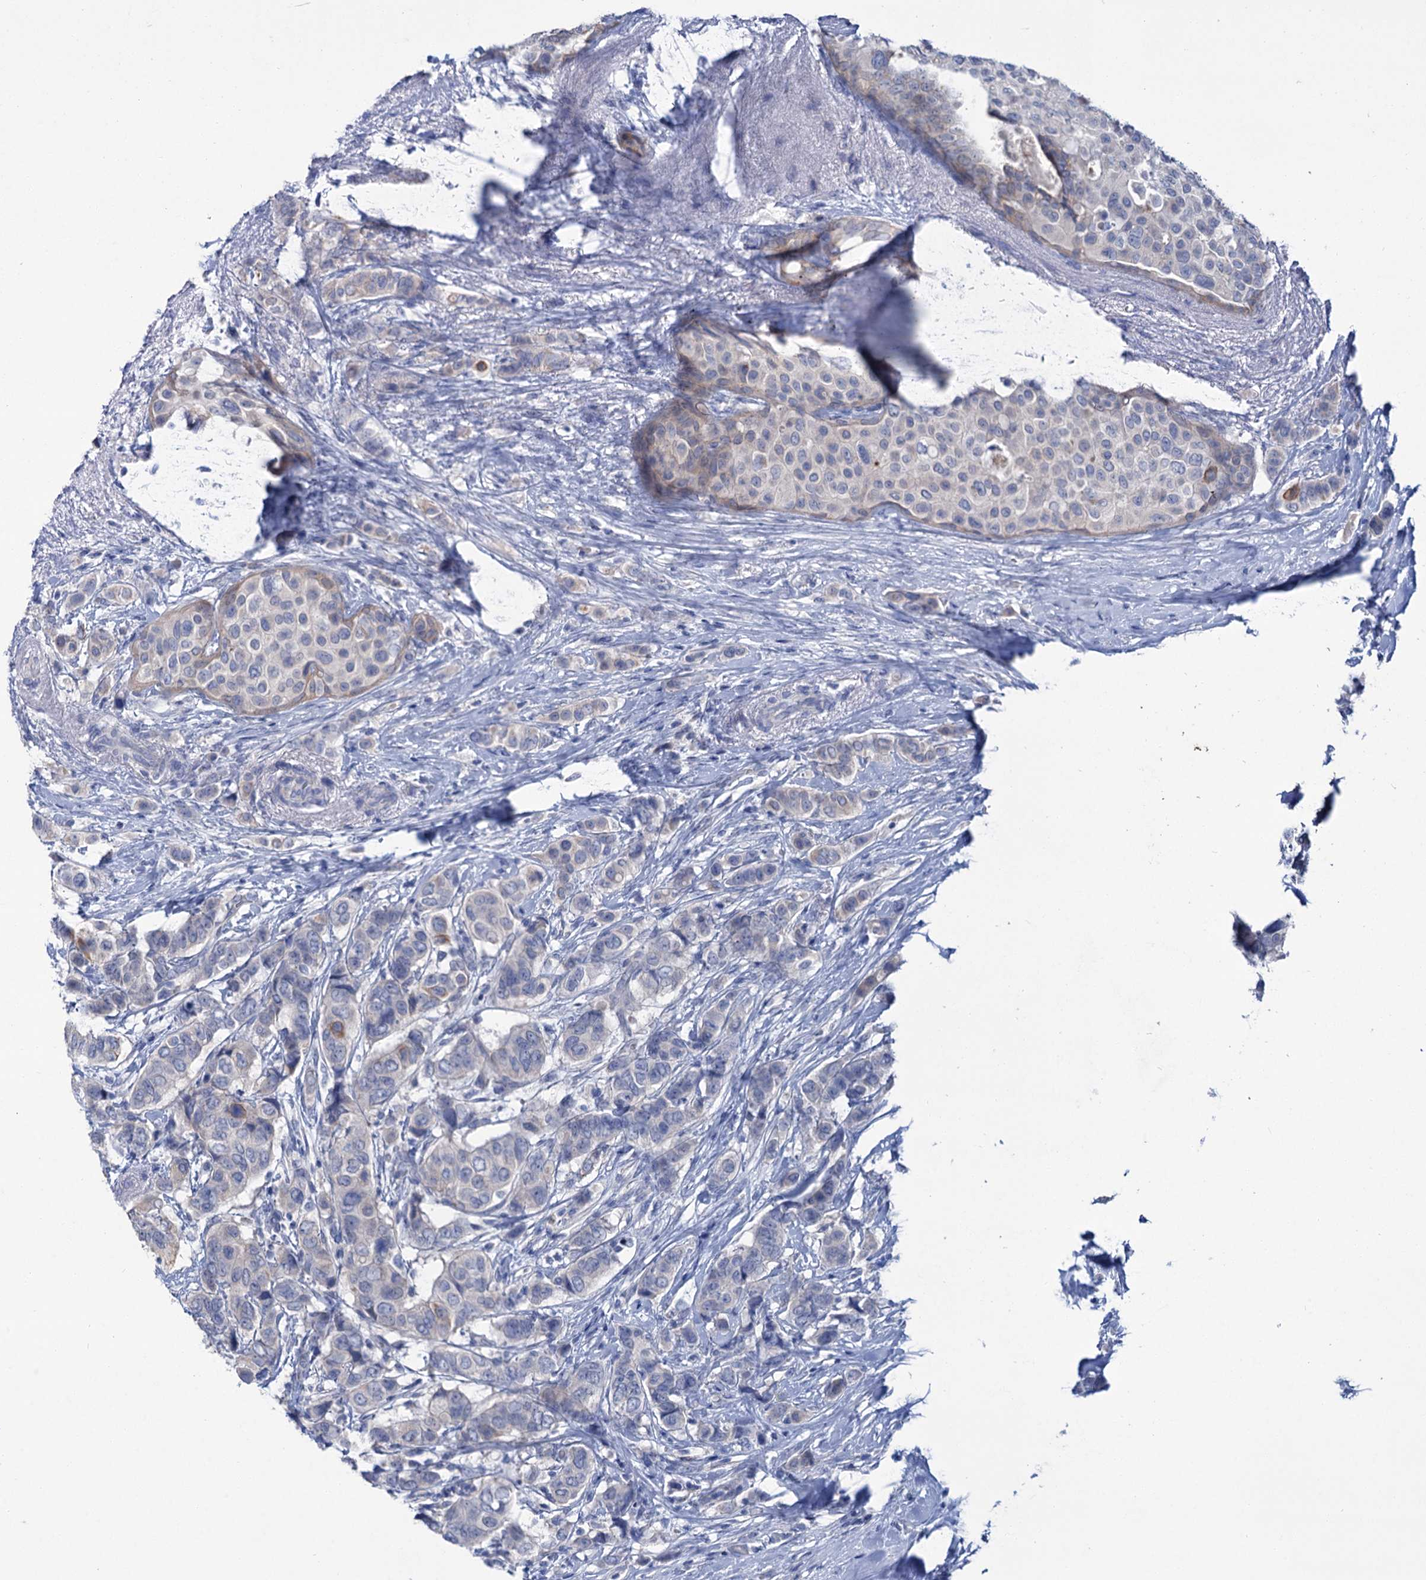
{"staining": {"intensity": "negative", "quantity": "none", "location": "none"}, "tissue": "breast cancer", "cell_type": "Tumor cells", "image_type": "cancer", "snomed": [{"axis": "morphology", "description": "Lobular carcinoma"}, {"axis": "topography", "description": "Breast"}], "caption": "DAB immunohistochemical staining of lobular carcinoma (breast) exhibits no significant expression in tumor cells. Nuclei are stained in blue.", "gene": "LYZL4", "patient": {"sex": "female", "age": 51}}